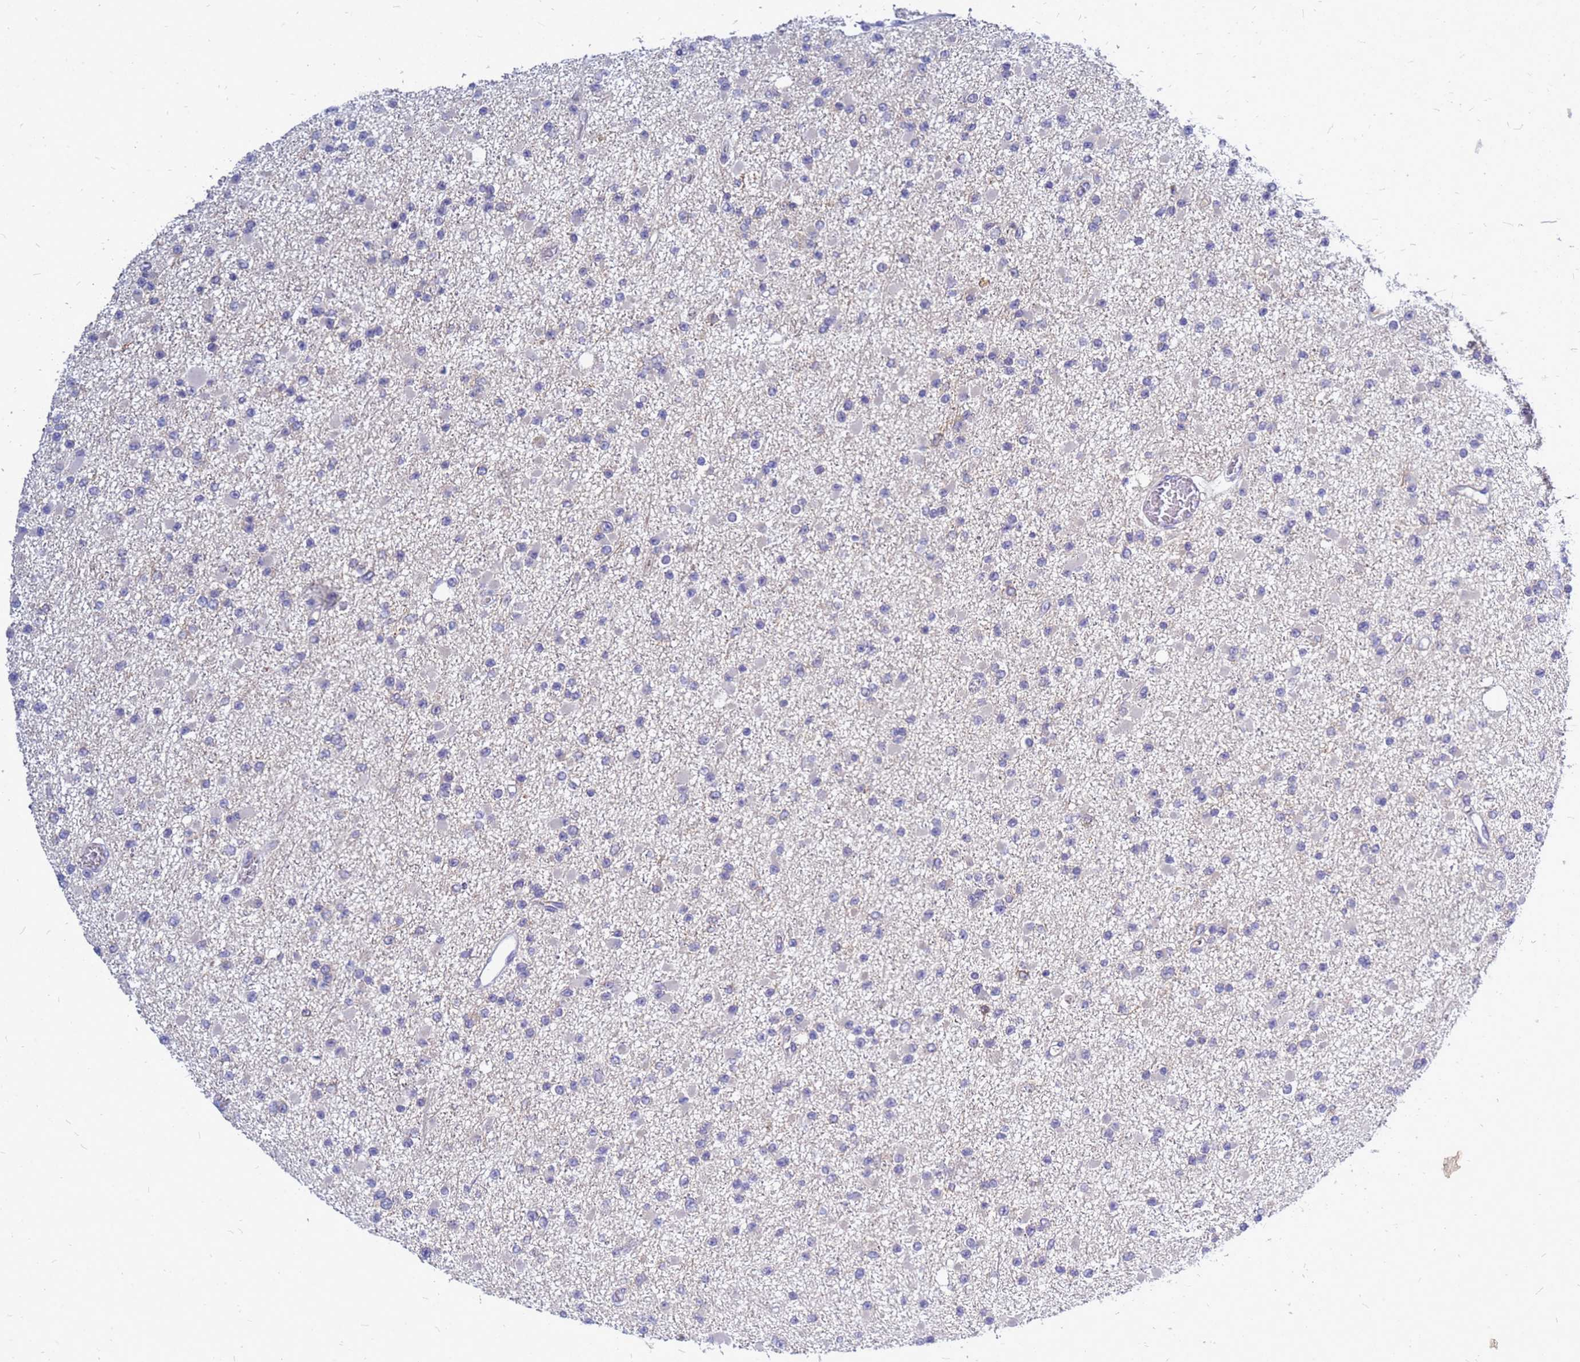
{"staining": {"intensity": "negative", "quantity": "none", "location": "none"}, "tissue": "glioma", "cell_type": "Tumor cells", "image_type": "cancer", "snomed": [{"axis": "morphology", "description": "Glioma, malignant, Low grade"}, {"axis": "topography", "description": "Brain"}], "caption": "Protein analysis of low-grade glioma (malignant) reveals no significant positivity in tumor cells.", "gene": "SRGAP3", "patient": {"sex": "female", "age": 22}}